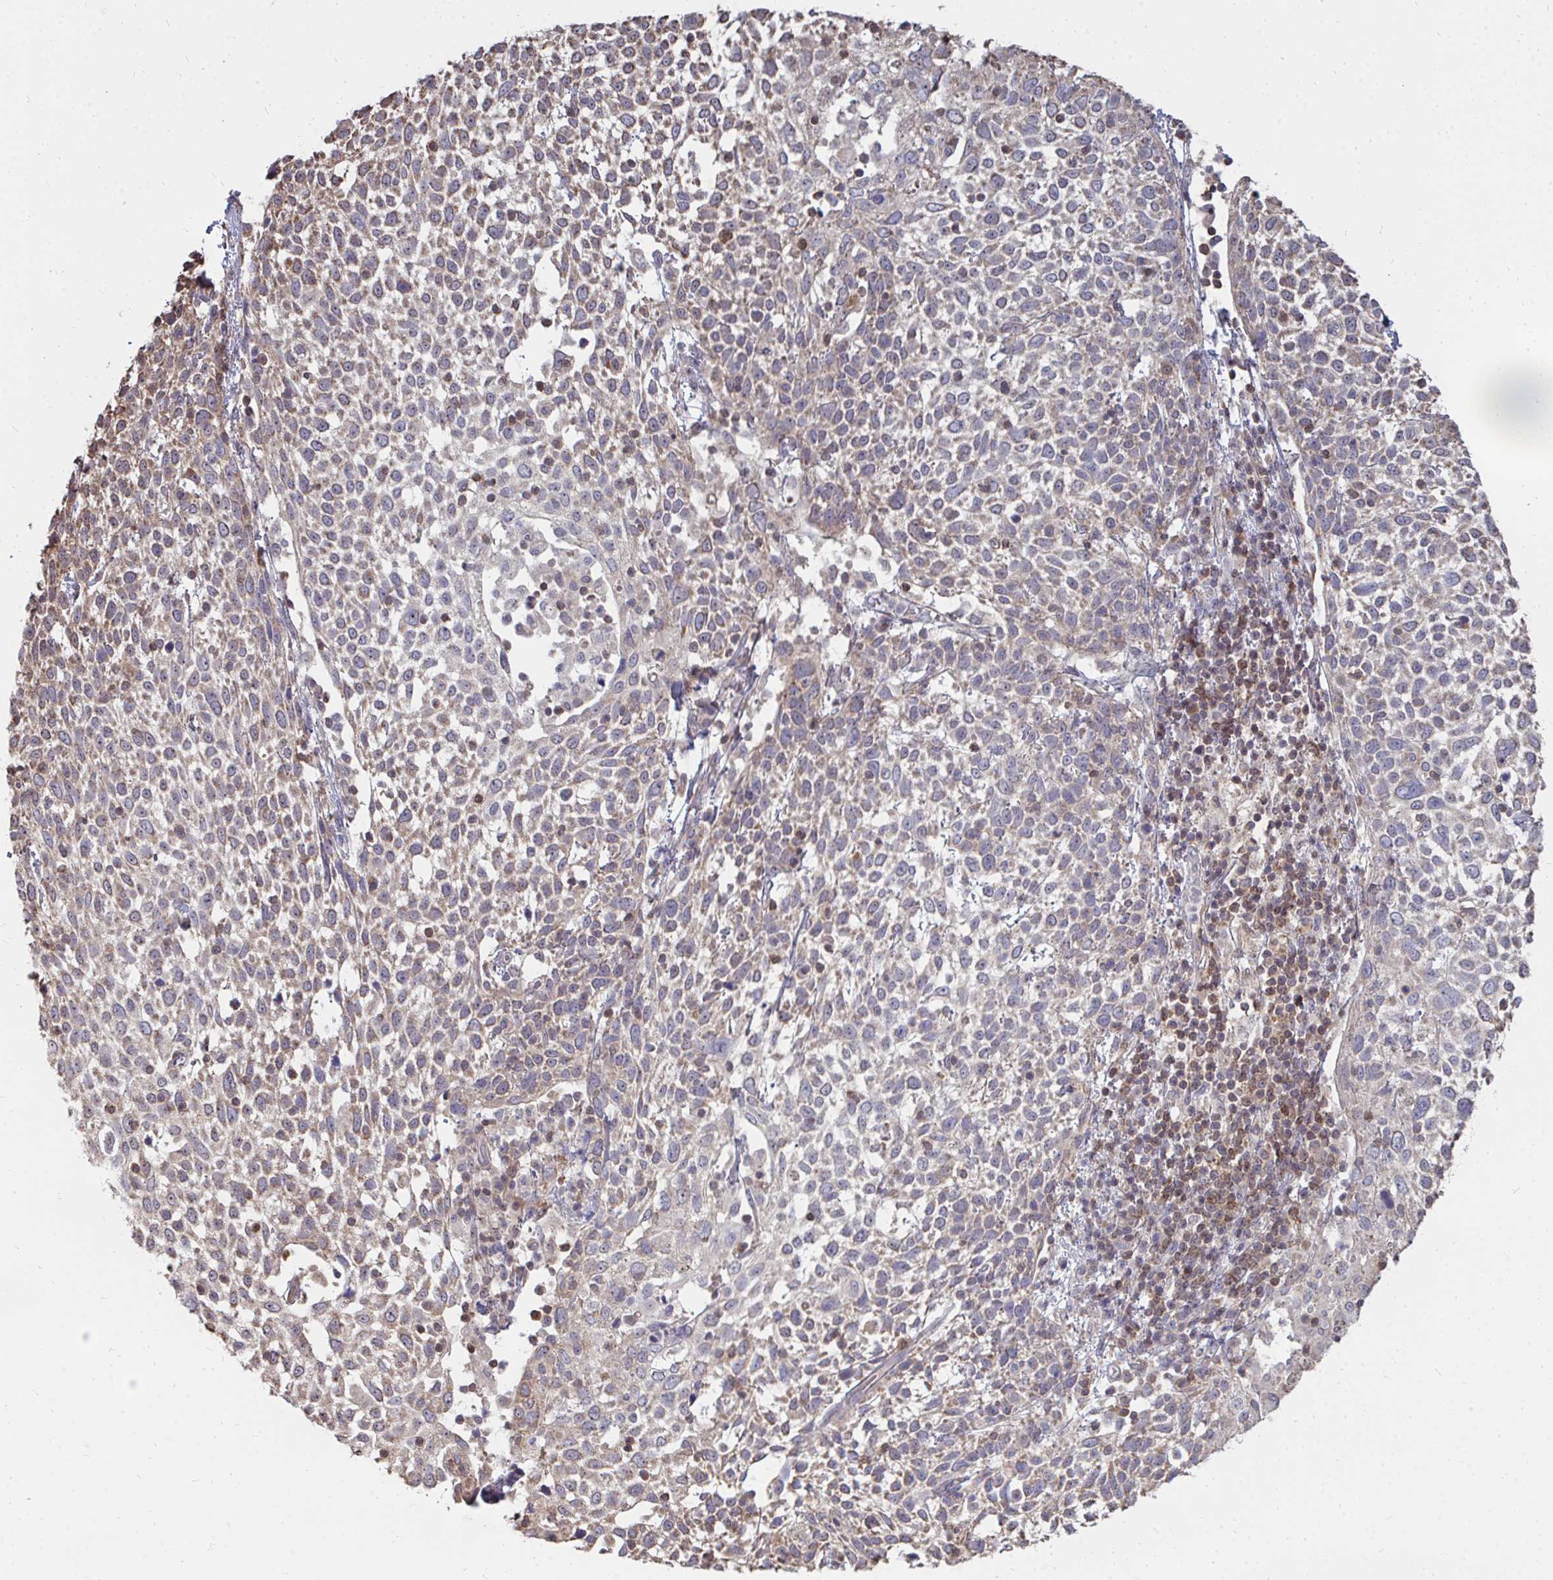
{"staining": {"intensity": "weak", "quantity": "25%-75%", "location": "cytoplasmic/membranous"}, "tissue": "cervical cancer", "cell_type": "Tumor cells", "image_type": "cancer", "snomed": [{"axis": "morphology", "description": "Squamous cell carcinoma, NOS"}, {"axis": "topography", "description": "Cervix"}], "caption": "Immunohistochemical staining of cervical cancer reveals low levels of weak cytoplasmic/membranous expression in about 25%-75% of tumor cells.", "gene": "DNAJA2", "patient": {"sex": "female", "age": 61}}